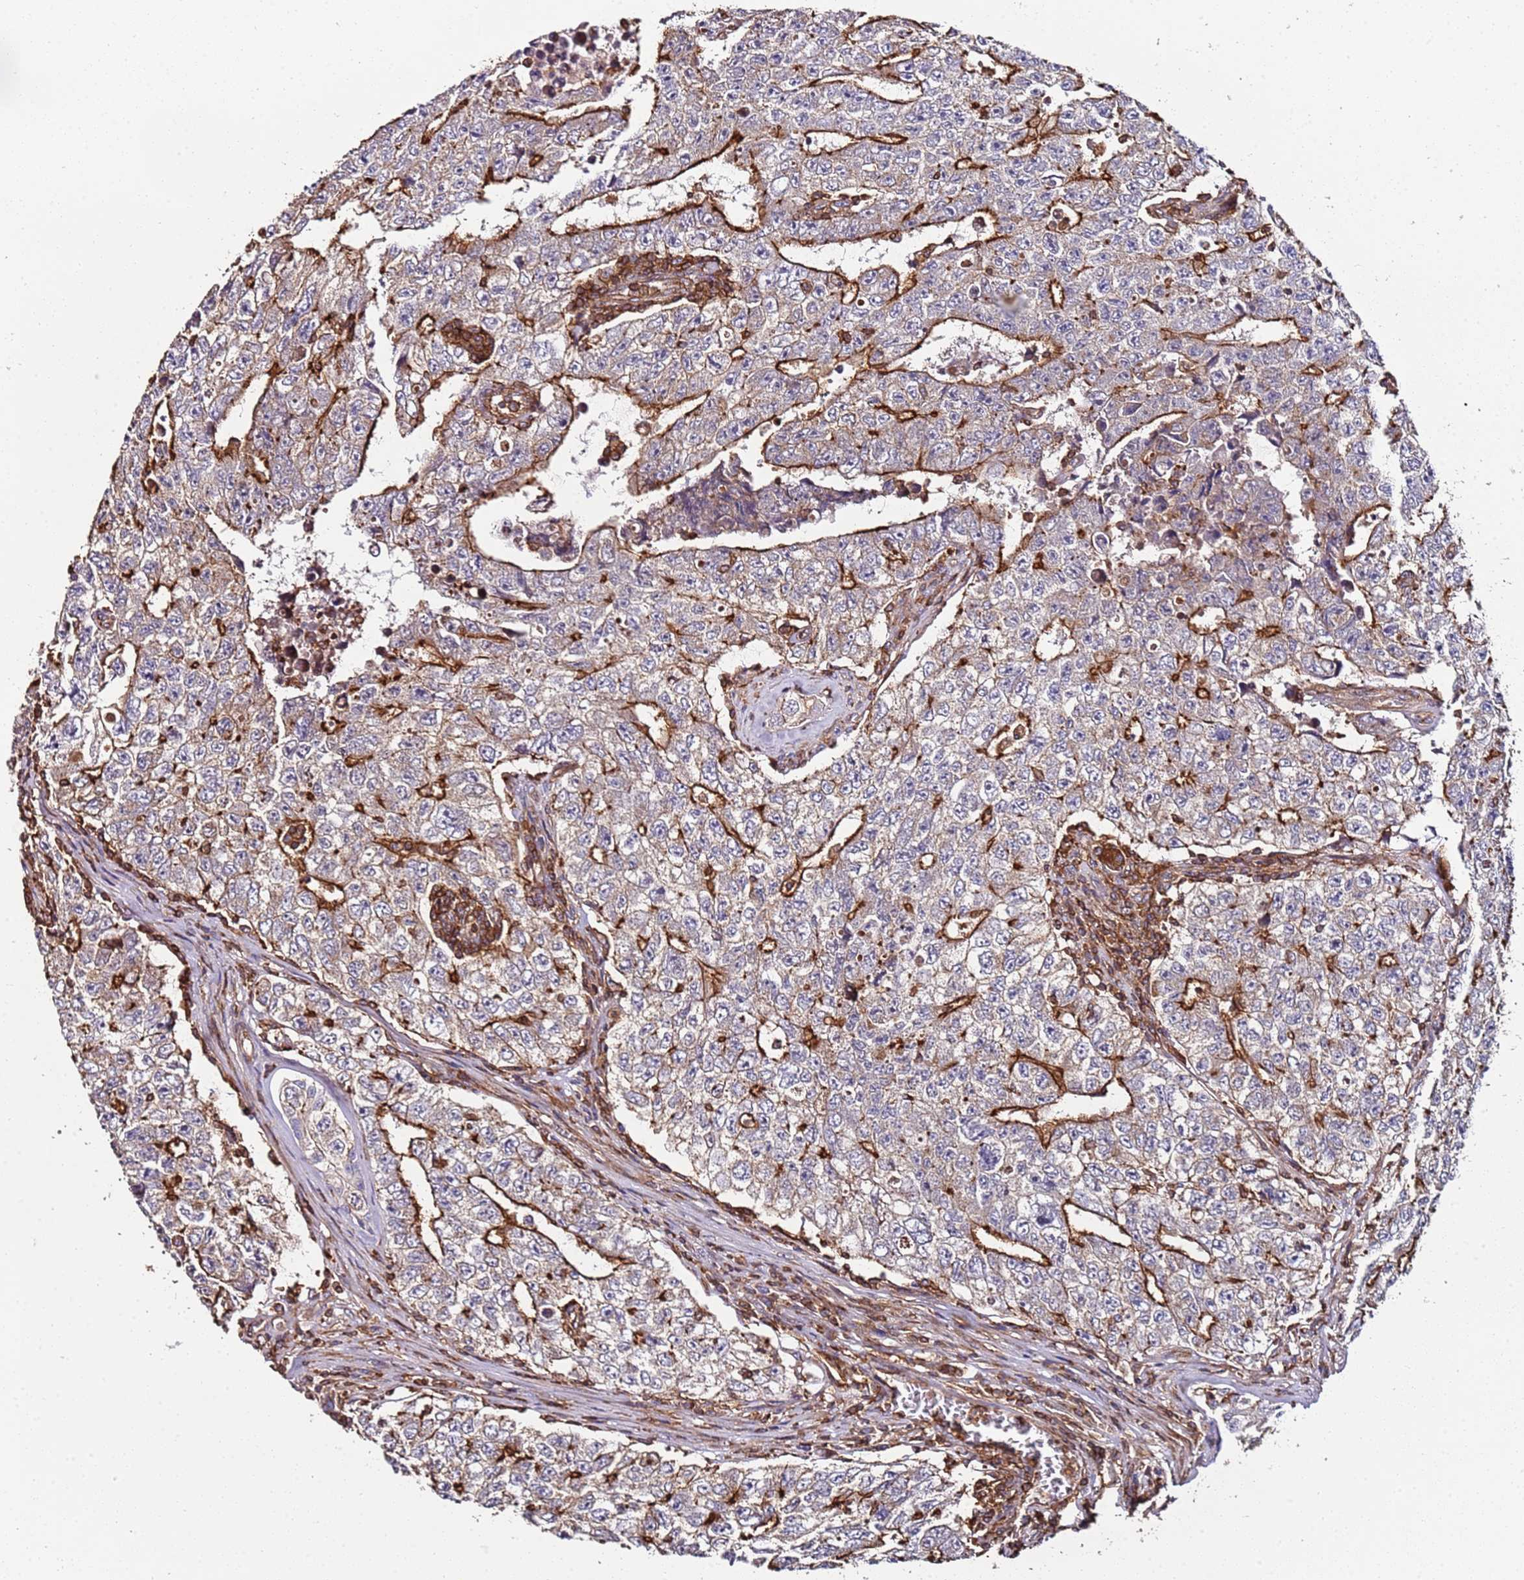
{"staining": {"intensity": "strong", "quantity": "<25%", "location": "cytoplasmic/membranous"}, "tissue": "testis cancer", "cell_type": "Tumor cells", "image_type": "cancer", "snomed": [{"axis": "morphology", "description": "Carcinoma, Embryonal, NOS"}, {"axis": "topography", "description": "Testis"}], "caption": "An image of testis cancer (embryonal carcinoma) stained for a protein demonstrates strong cytoplasmic/membranous brown staining in tumor cells.", "gene": "CYP2U1", "patient": {"sex": "male", "age": 17}}